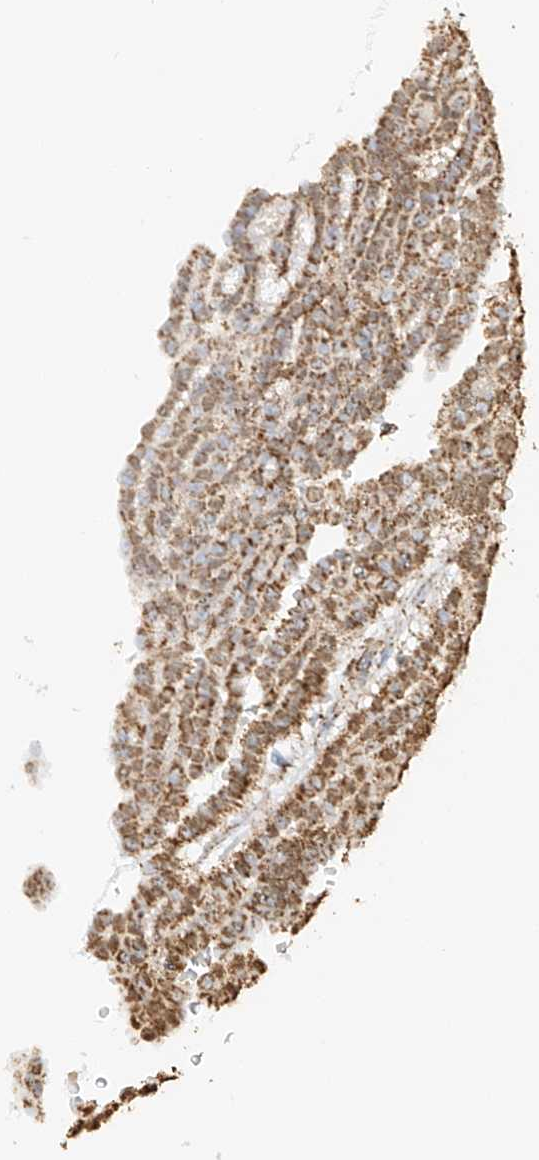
{"staining": {"intensity": "moderate", "quantity": ">75%", "location": "cytoplasmic/membranous"}, "tissue": "renal cancer", "cell_type": "Tumor cells", "image_type": "cancer", "snomed": [{"axis": "morphology", "description": "Adenocarcinoma, NOS"}, {"axis": "topography", "description": "Kidney"}], "caption": "This photomicrograph demonstrates immunohistochemistry (IHC) staining of human renal cancer, with medium moderate cytoplasmic/membranous expression in about >75% of tumor cells.", "gene": "MIPEP", "patient": {"sex": "male", "age": 63}}